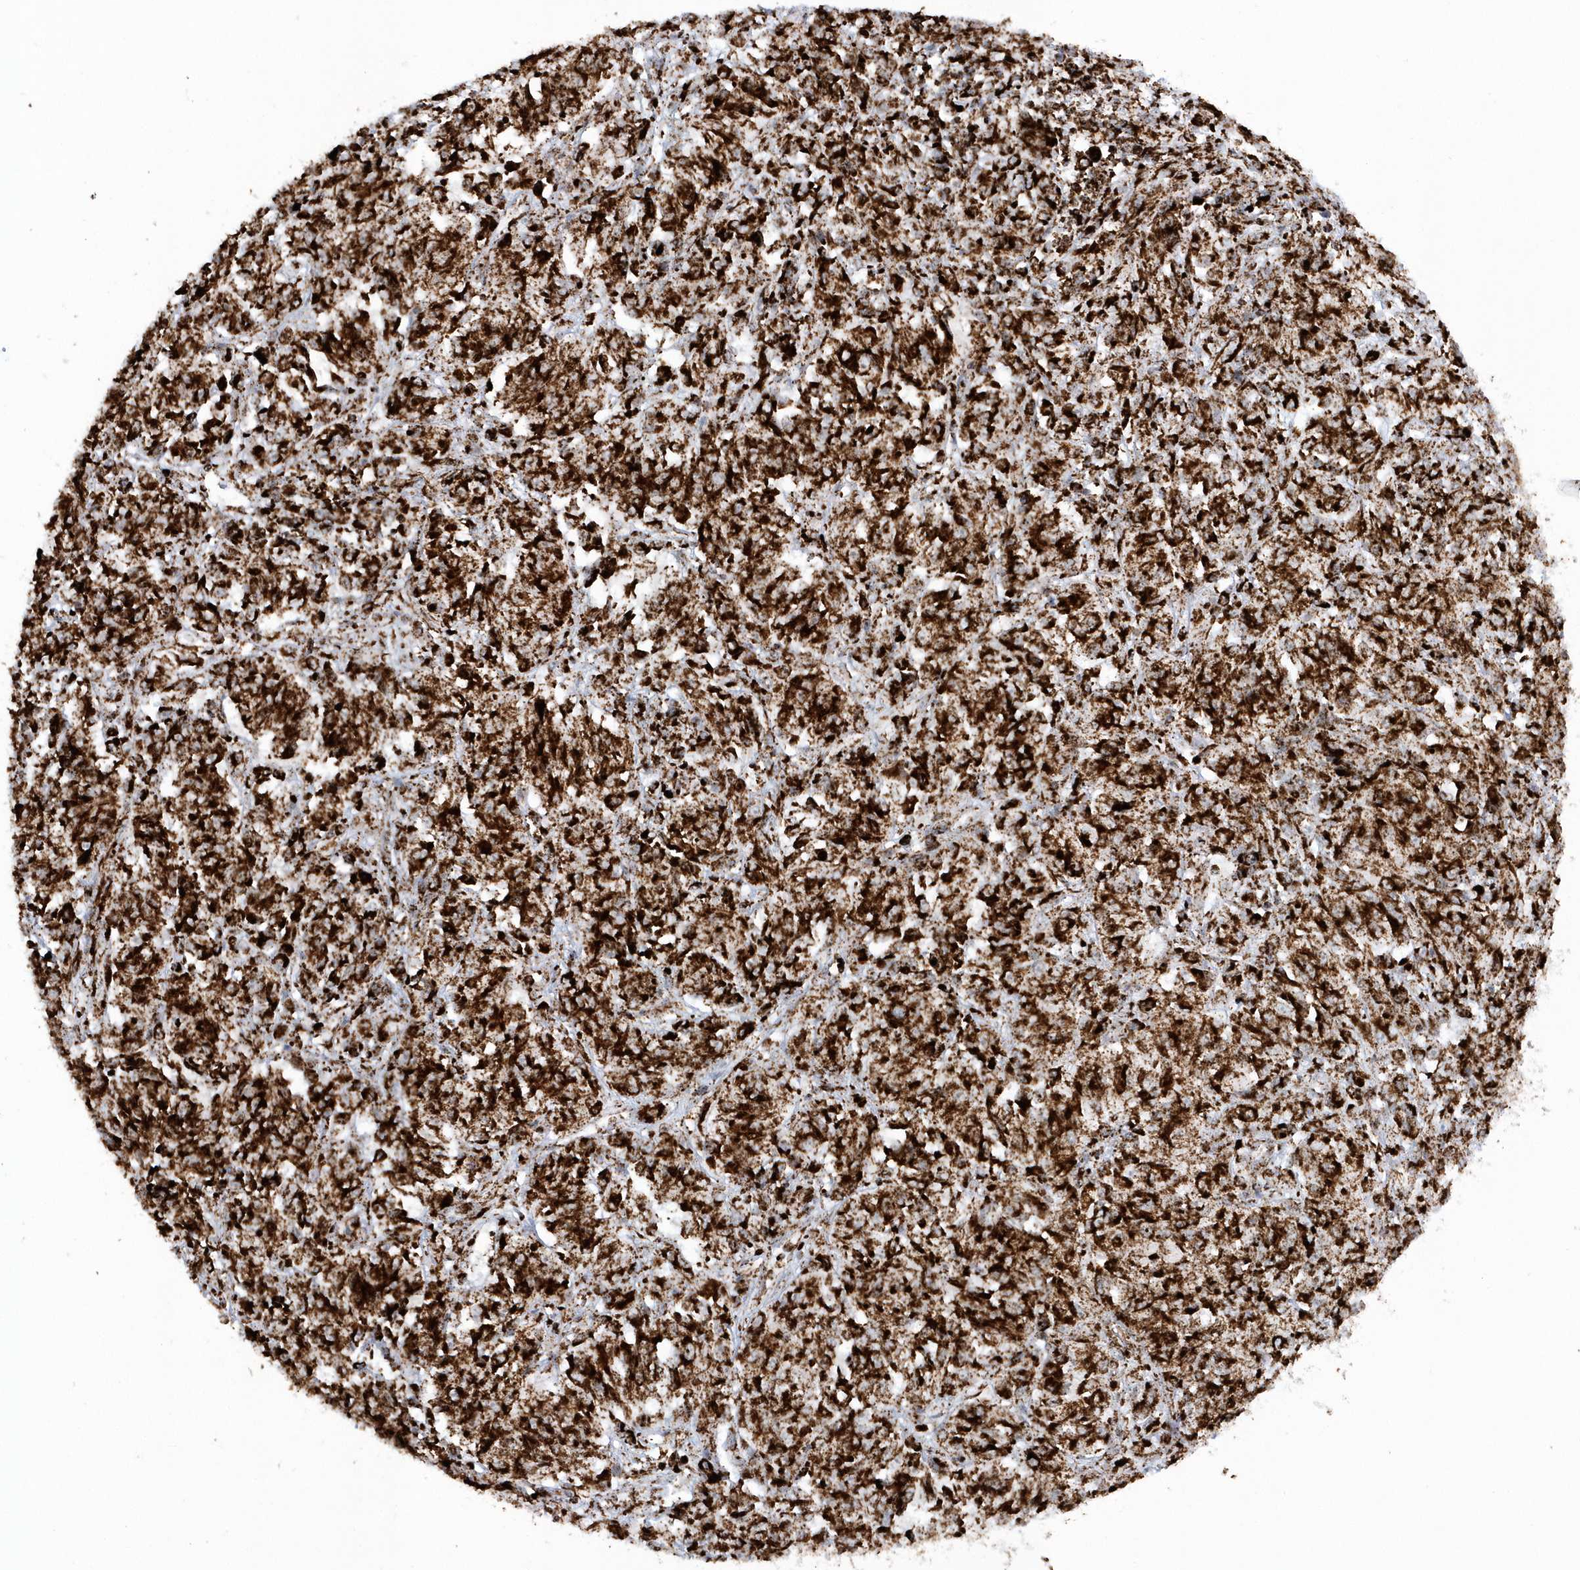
{"staining": {"intensity": "strong", "quantity": ">75%", "location": "cytoplasmic/membranous"}, "tissue": "melanoma", "cell_type": "Tumor cells", "image_type": "cancer", "snomed": [{"axis": "morphology", "description": "Malignant melanoma, Metastatic site"}, {"axis": "topography", "description": "Lung"}], "caption": "Strong cytoplasmic/membranous protein staining is seen in approximately >75% of tumor cells in melanoma.", "gene": "CRY2", "patient": {"sex": "male", "age": 64}}